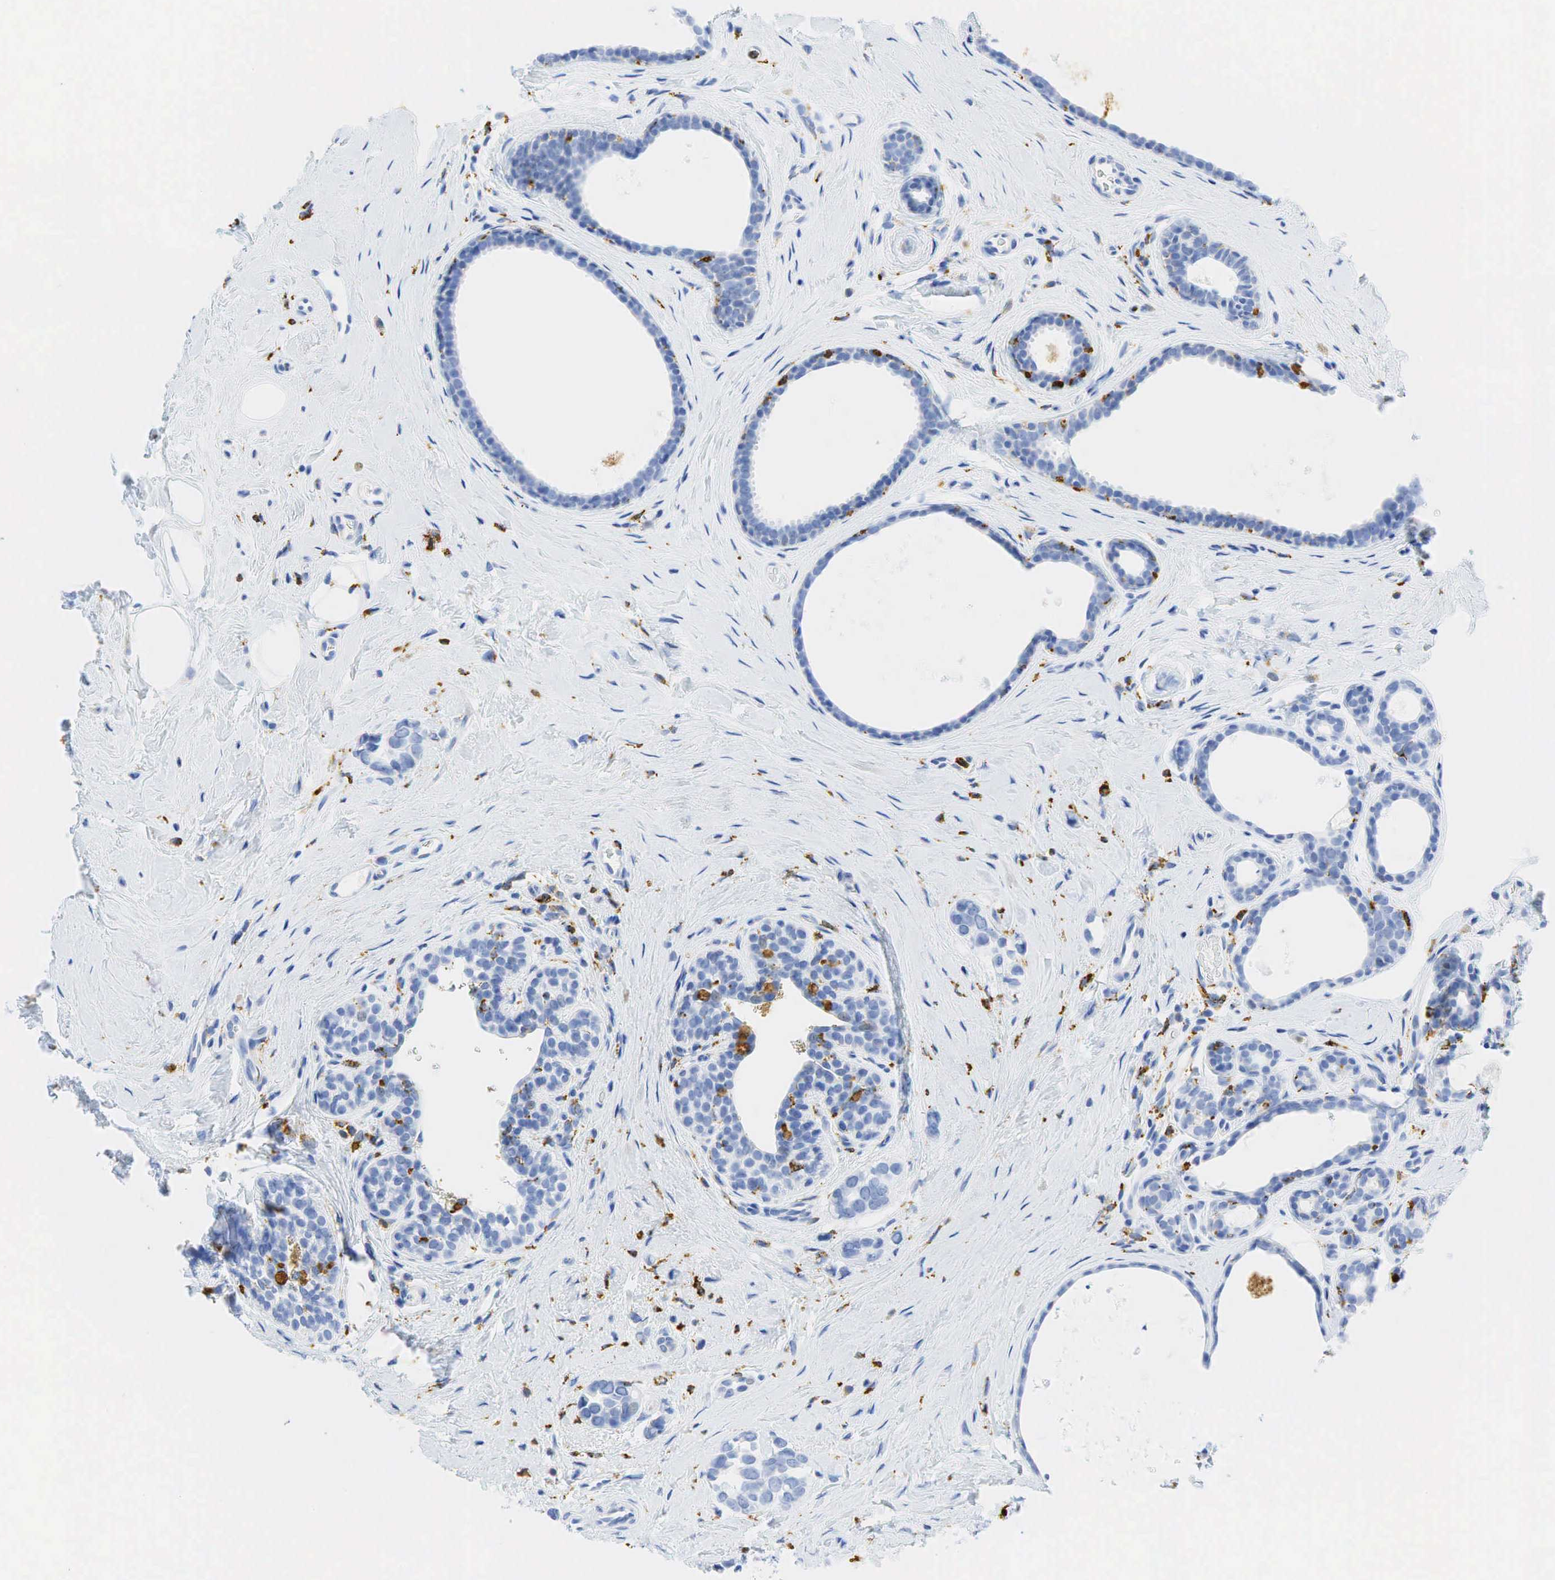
{"staining": {"intensity": "negative", "quantity": "none", "location": "none"}, "tissue": "breast cancer", "cell_type": "Tumor cells", "image_type": "cancer", "snomed": [{"axis": "morphology", "description": "Duct carcinoma"}, {"axis": "topography", "description": "Breast"}], "caption": "A micrograph of breast intraductal carcinoma stained for a protein demonstrates no brown staining in tumor cells.", "gene": "CD68", "patient": {"sex": "female", "age": 72}}